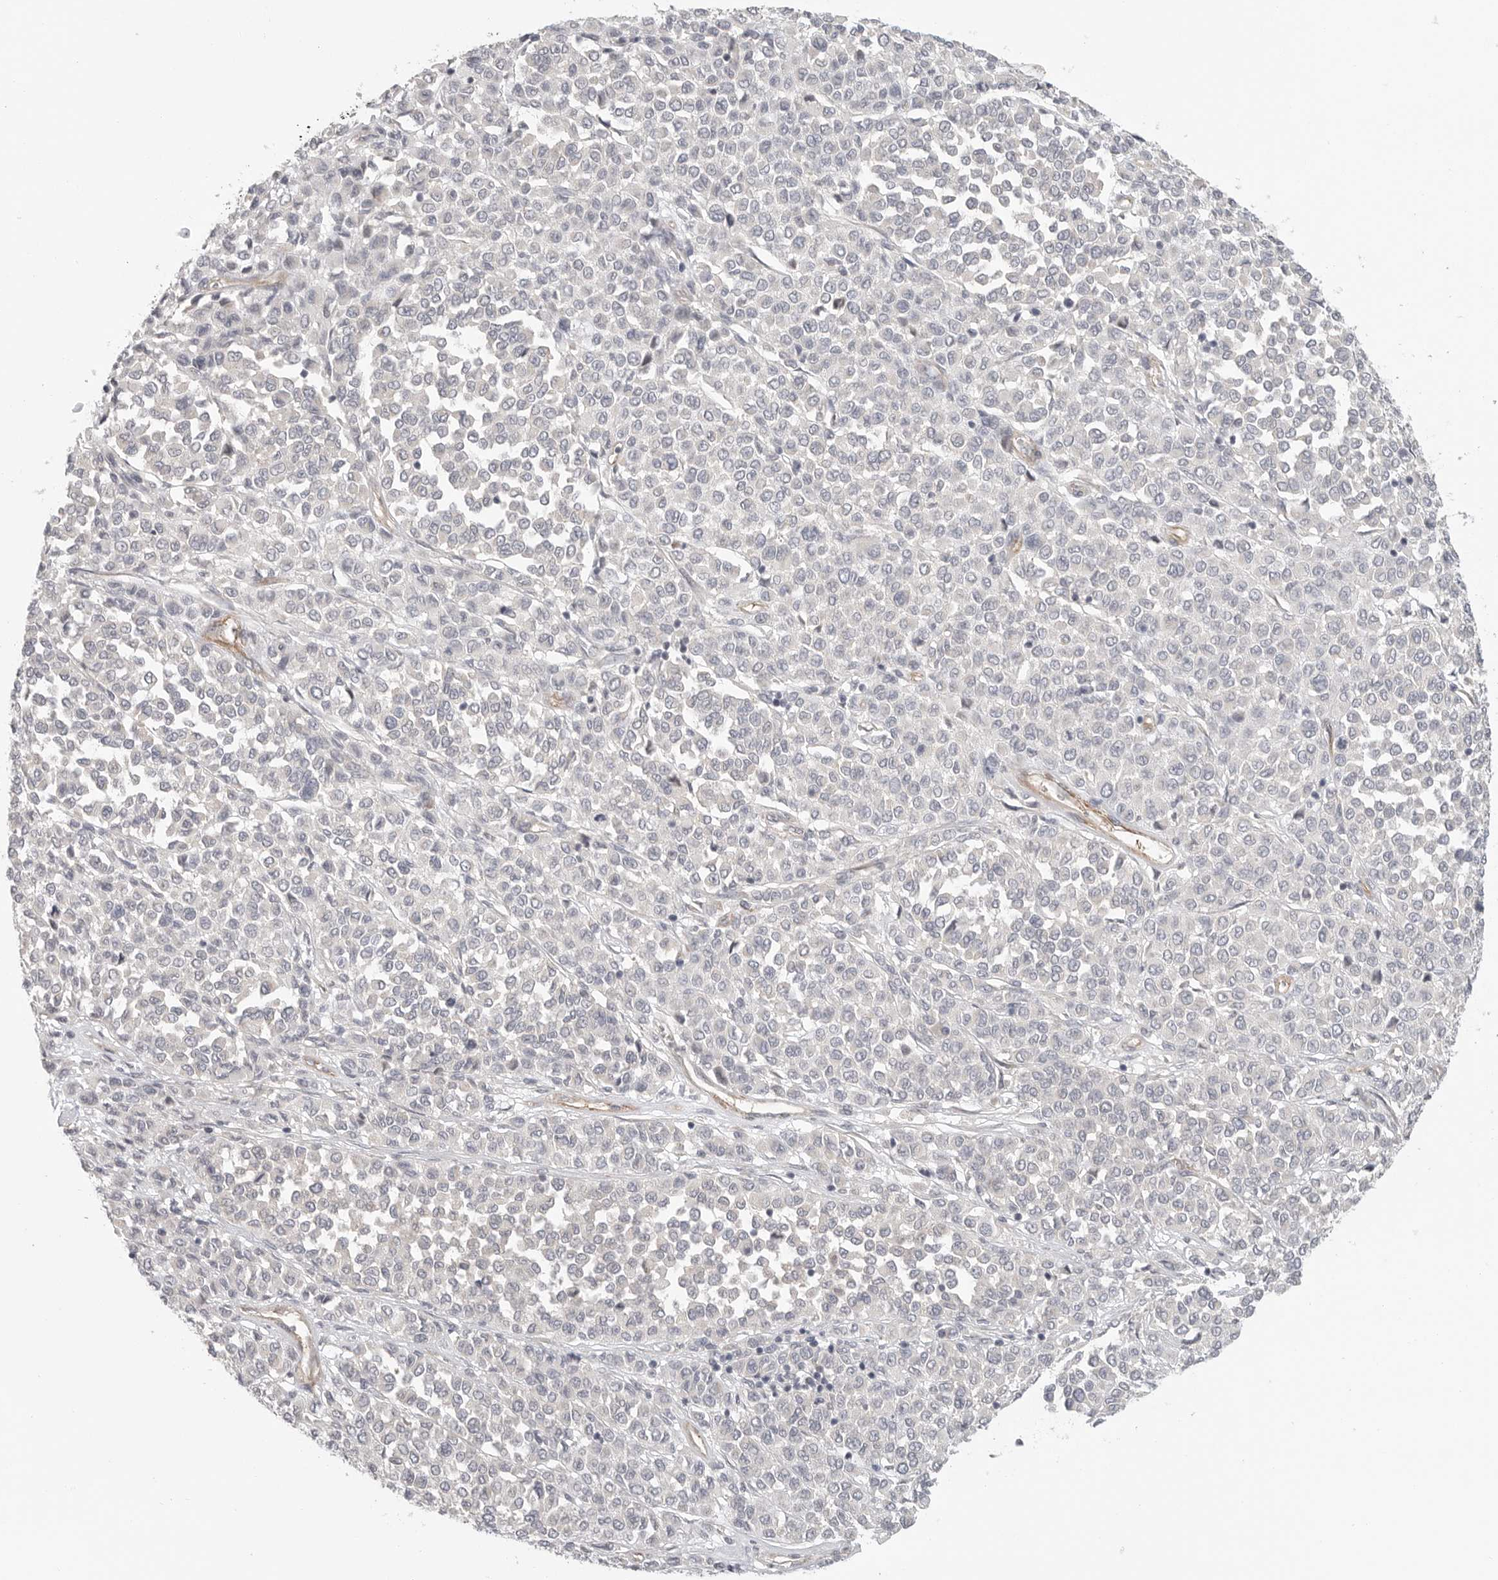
{"staining": {"intensity": "negative", "quantity": "none", "location": "none"}, "tissue": "melanoma", "cell_type": "Tumor cells", "image_type": "cancer", "snomed": [{"axis": "morphology", "description": "Malignant melanoma, Metastatic site"}, {"axis": "topography", "description": "Pancreas"}], "caption": "This is an IHC micrograph of malignant melanoma (metastatic site). There is no expression in tumor cells.", "gene": "STAB2", "patient": {"sex": "female", "age": 30}}